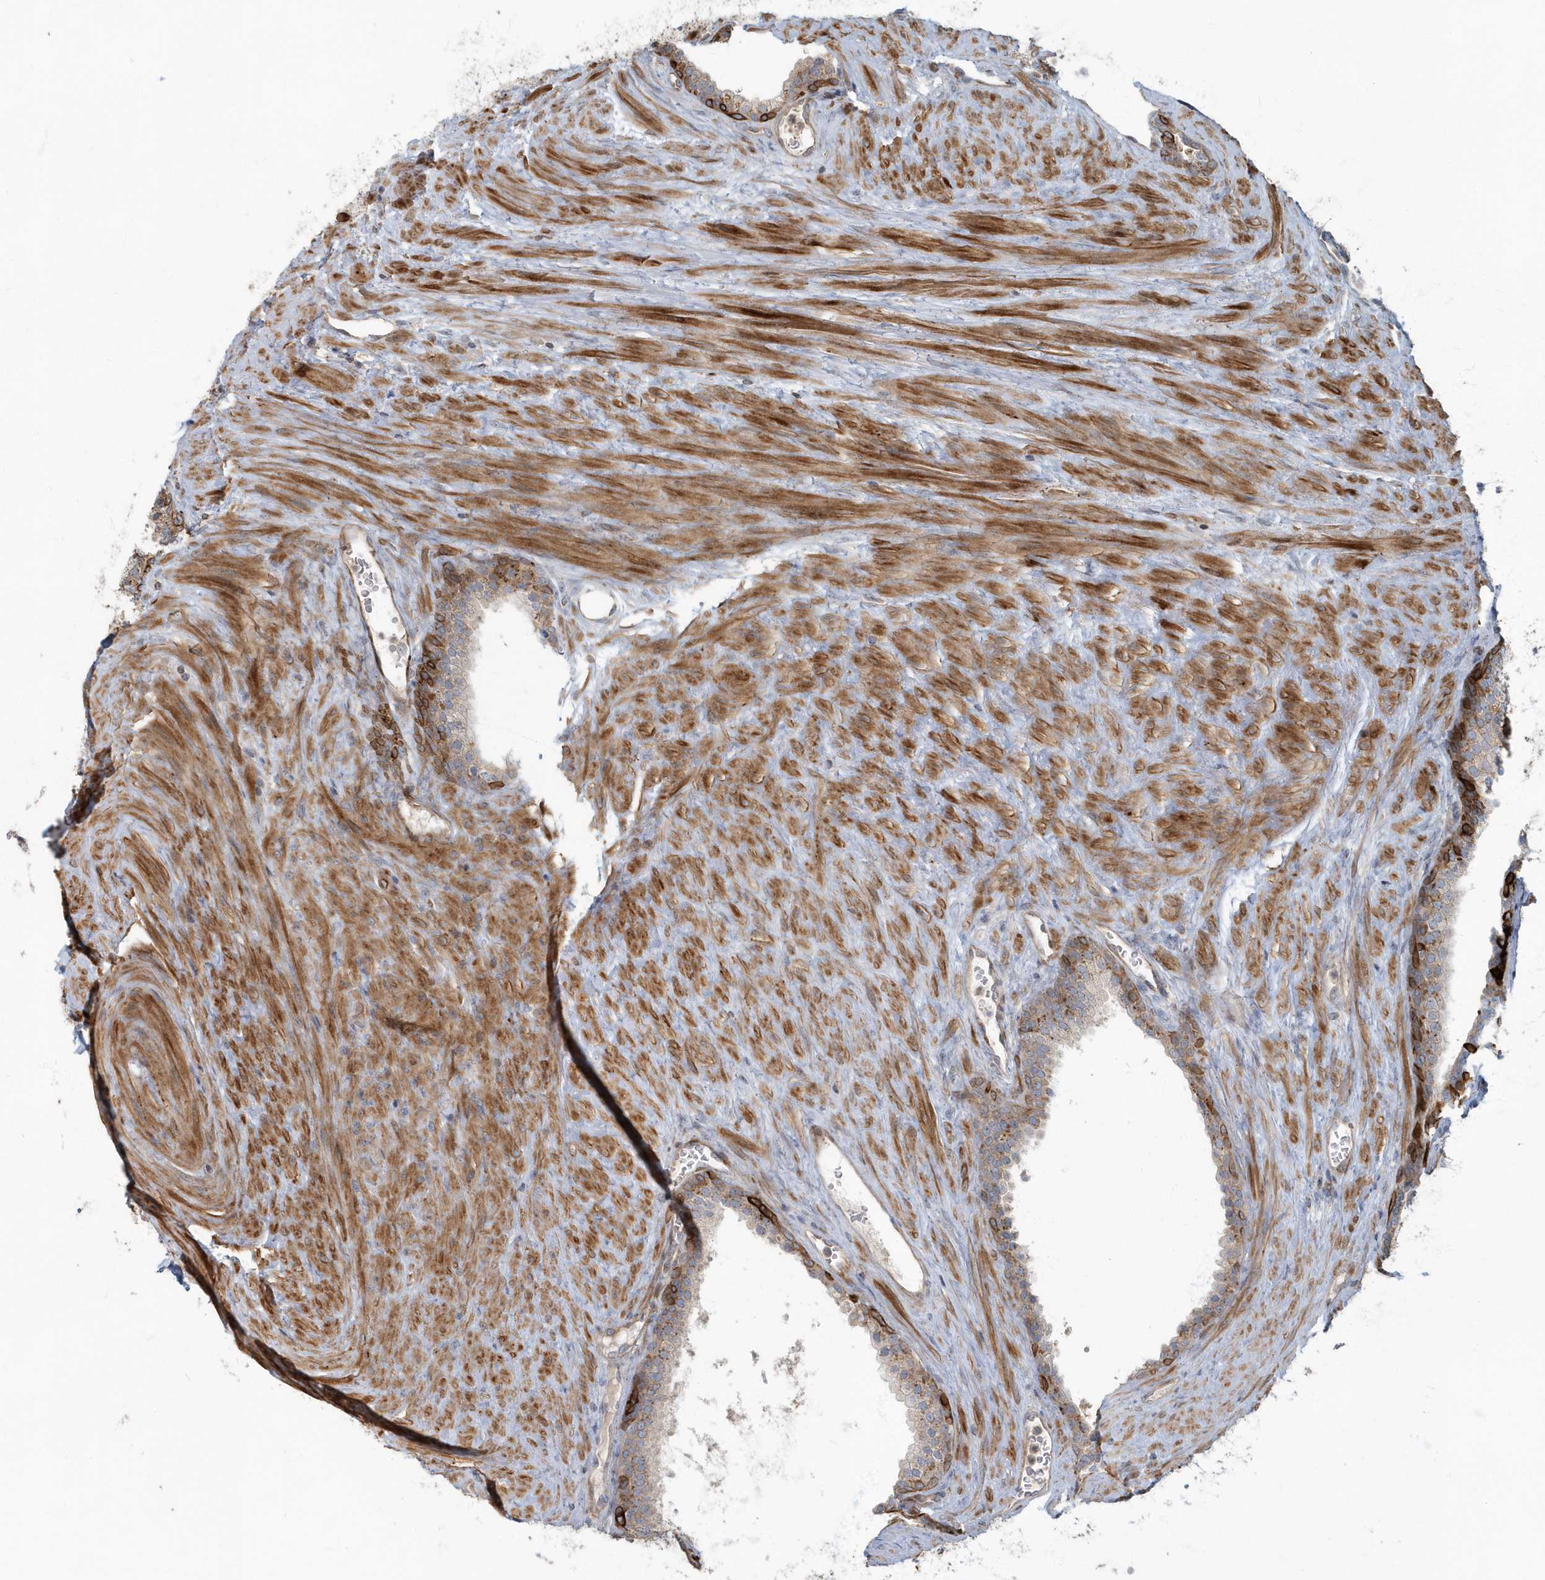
{"staining": {"intensity": "strong", "quantity": "25%-75%", "location": "cytoplasmic/membranous"}, "tissue": "prostate", "cell_type": "Glandular cells", "image_type": "normal", "snomed": [{"axis": "morphology", "description": "Normal tissue, NOS"}, {"axis": "topography", "description": "Prostate"}], "caption": "Protein expression analysis of benign human prostate reveals strong cytoplasmic/membranous positivity in approximately 25%-75% of glandular cells. The protein is stained brown, and the nuclei are stained in blue (DAB IHC with brightfield microscopy, high magnification).", "gene": "ARHGEF38", "patient": {"sex": "male", "age": 76}}